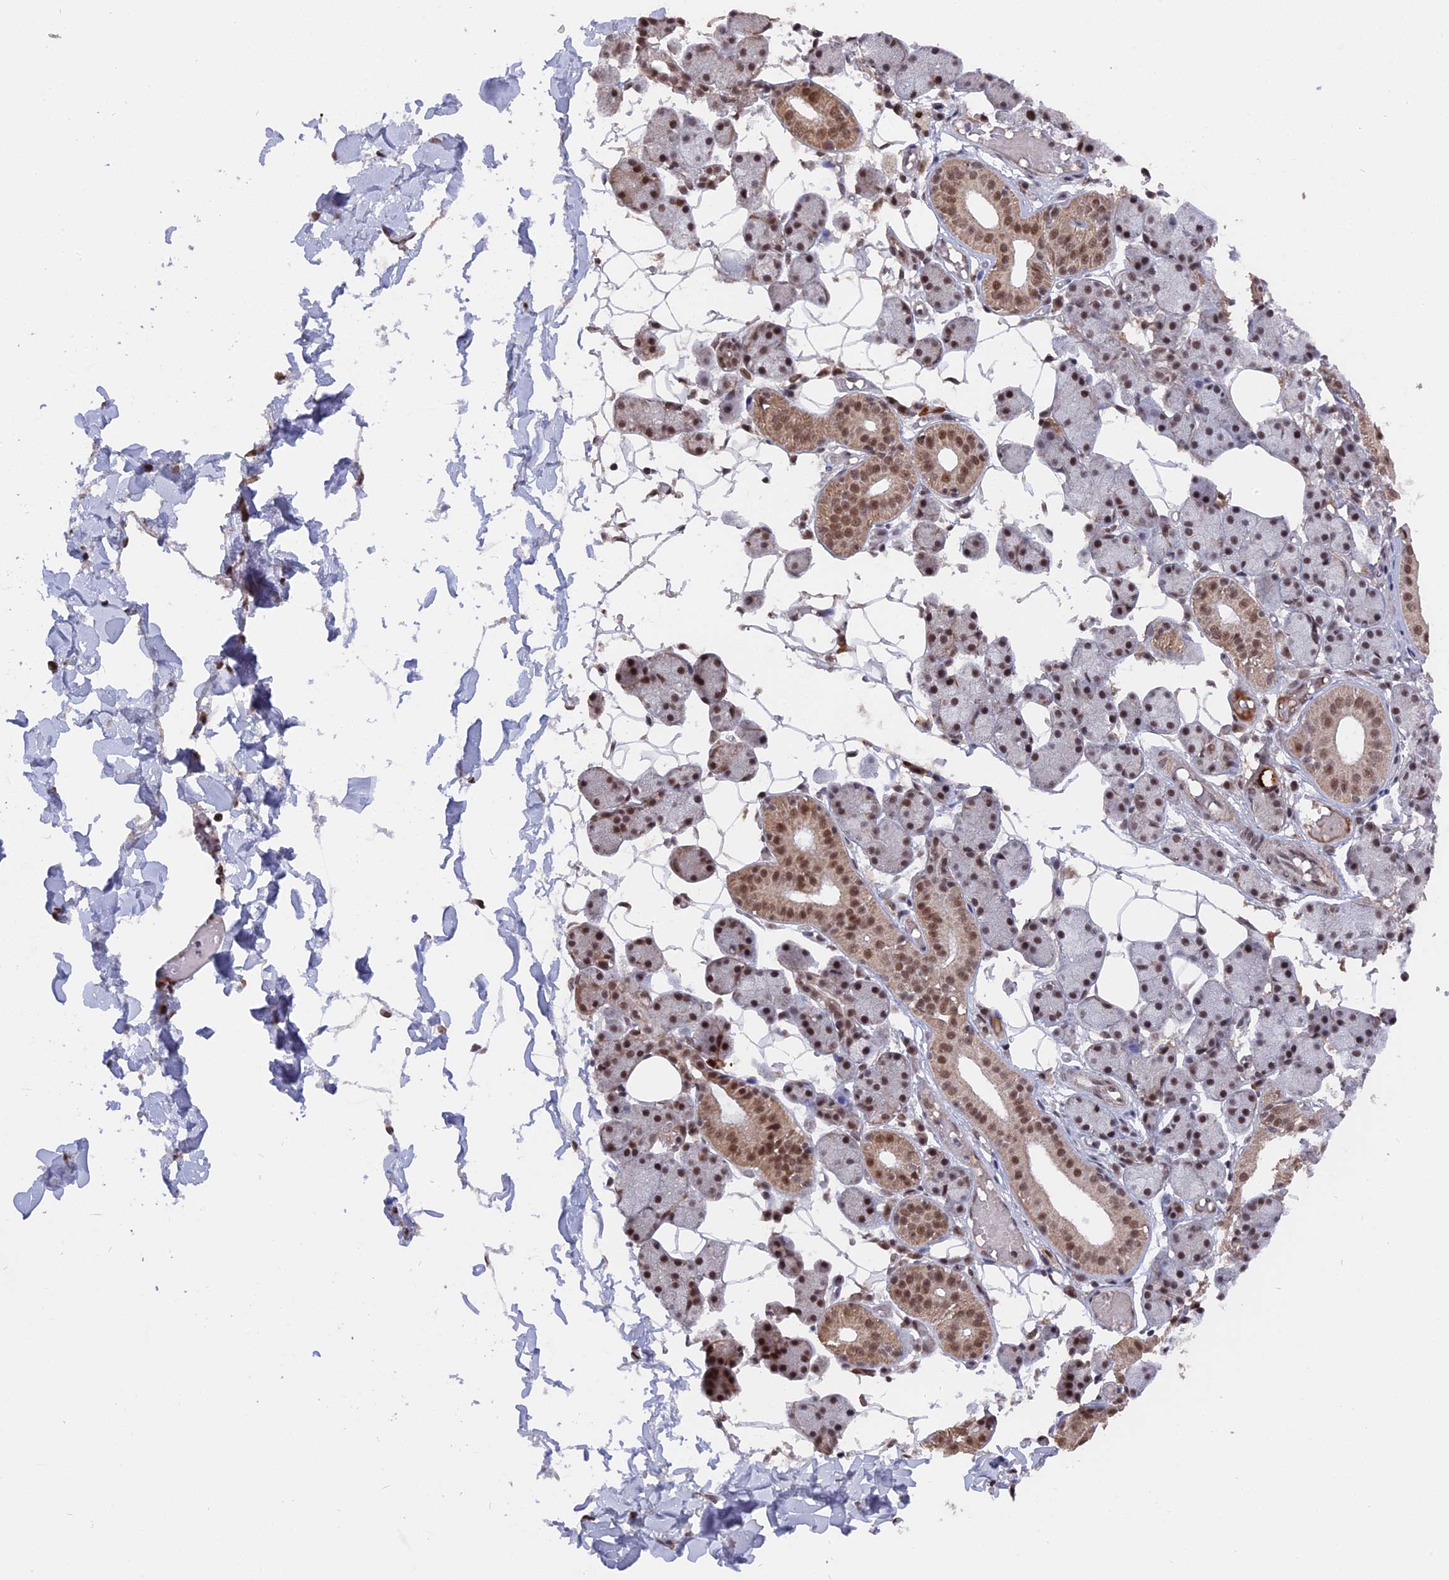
{"staining": {"intensity": "moderate", "quantity": ">75%", "location": "cytoplasmic/membranous,nuclear"}, "tissue": "salivary gland", "cell_type": "Glandular cells", "image_type": "normal", "snomed": [{"axis": "morphology", "description": "Normal tissue, NOS"}, {"axis": "topography", "description": "Salivary gland"}], "caption": "Immunohistochemistry histopathology image of unremarkable salivary gland stained for a protein (brown), which exhibits medium levels of moderate cytoplasmic/membranous,nuclear expression in about >75% of glandular cells.", "gene": "SF3A2", "patient": {"sex": "female", "age": 33}}